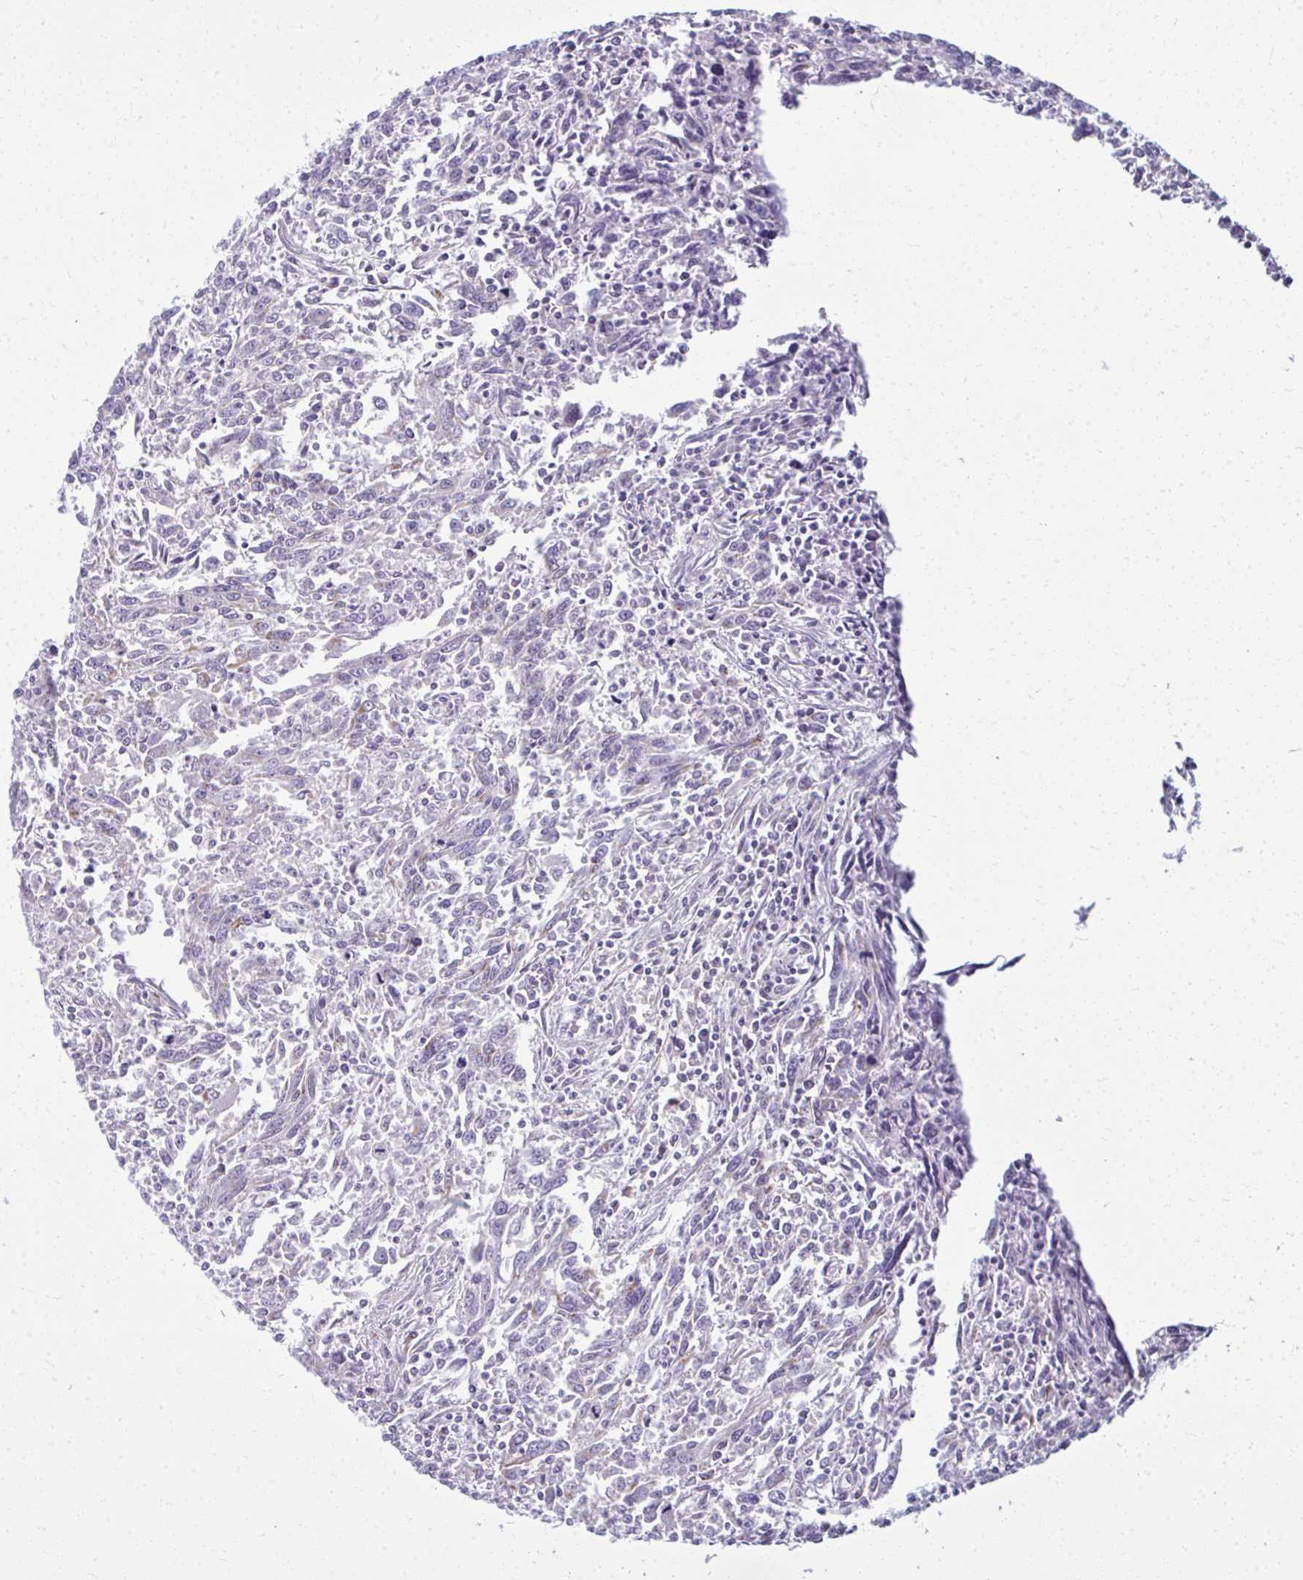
{"staining": {"intensity": "moderate", "quantity": "<25%", "location": "cytoplasmic/membranous"}, "tissue": "breast cancer", "cell_type": "Tumor cells", "image_type": "cancer", "snomed": [{"axis": "morphology", "description": "Duct carcinoma"}, {"axis": "topography", "description": "Breast"}], "caption": "Invasive ductal carcinoma (breast) tissue demonstrates moderate cytoplasmic/membranous positivity in about <25% of tumor cells The staining was performed using DAB, with brown indicating positive protein expression. Nuclei are stained blue with hematoxylin.", "gene": "DTX4", "patient": {"sex": "female", "age": 50}}